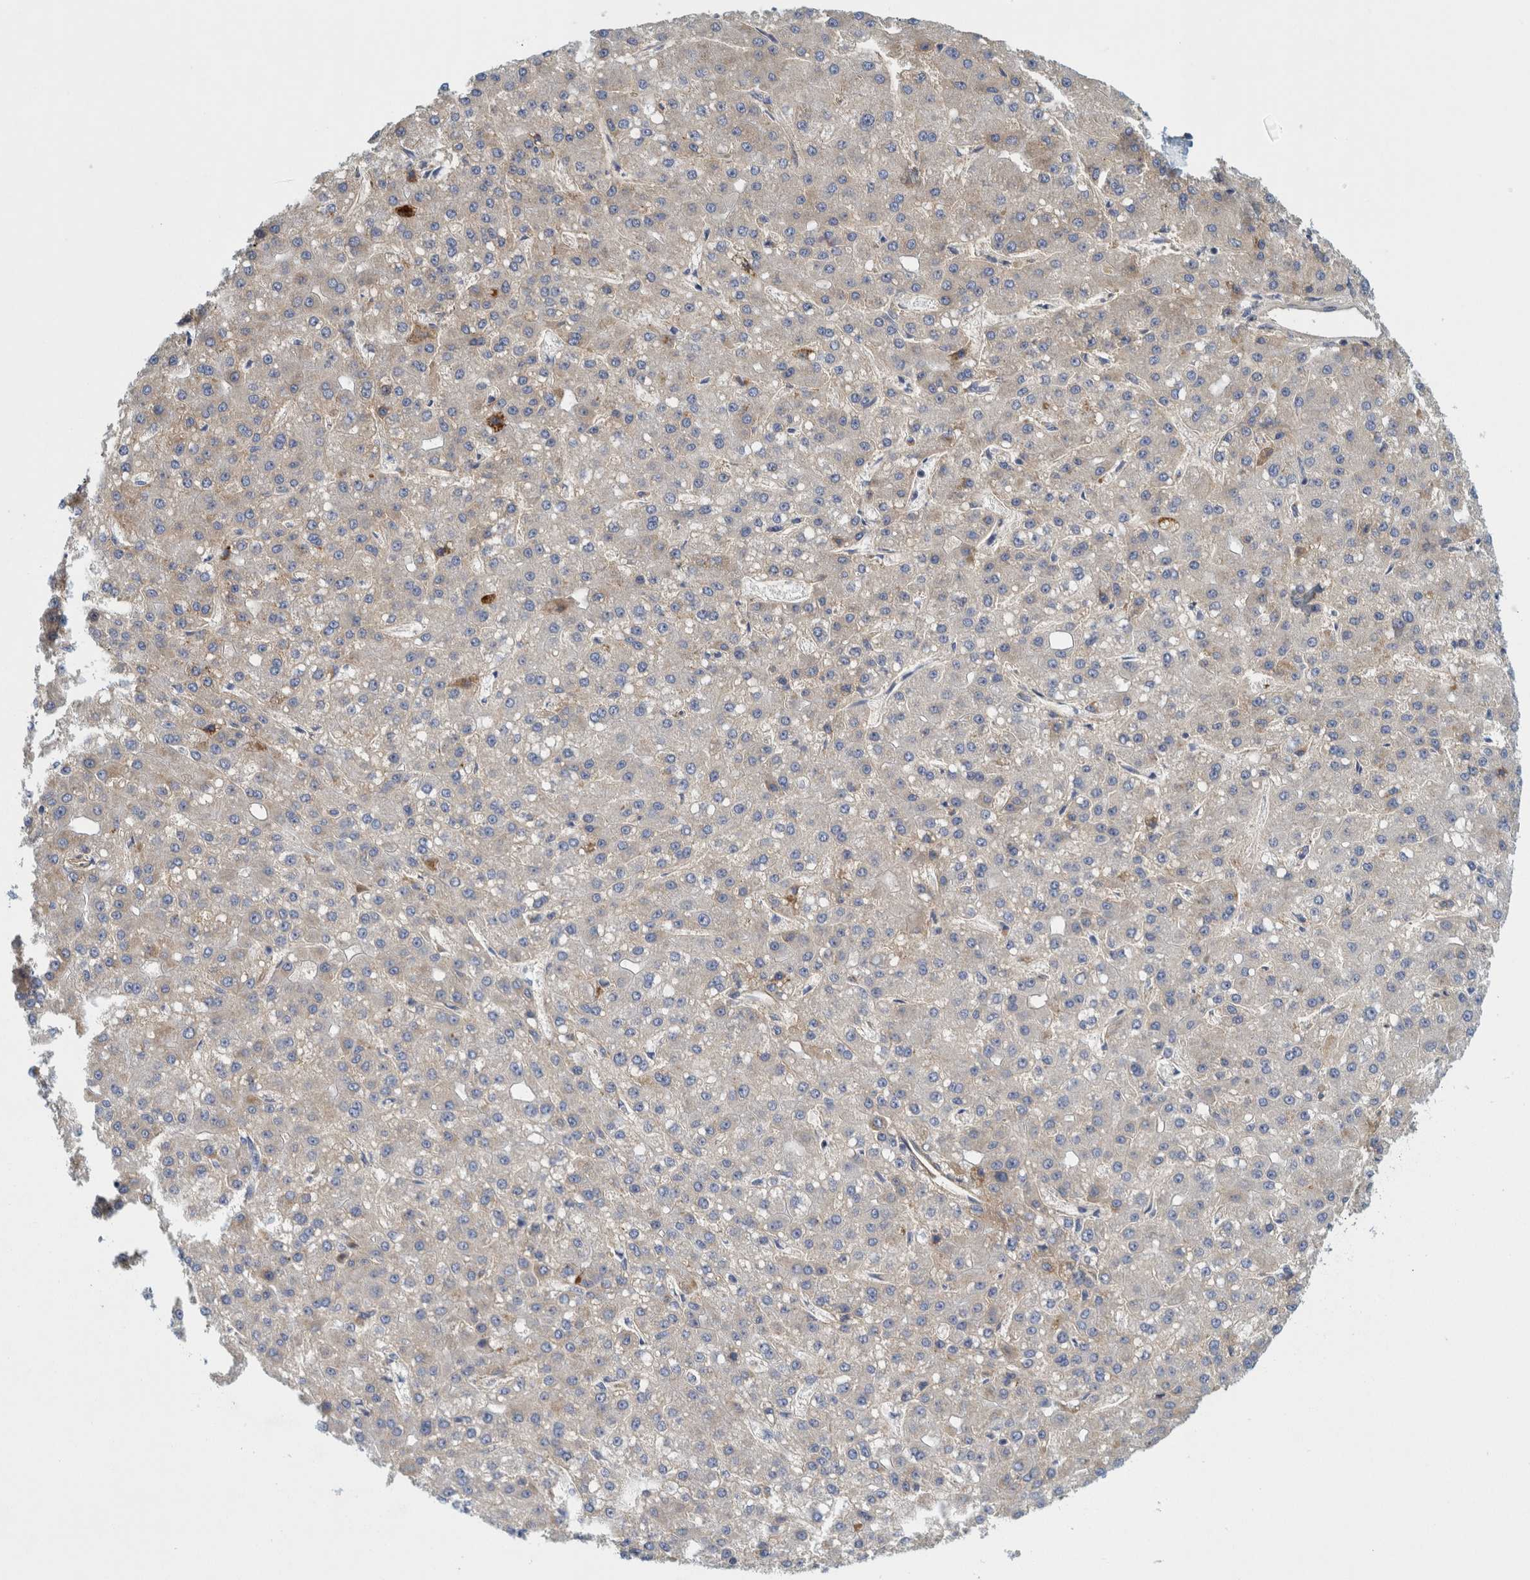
{"staining": {"intensity": "negative", "quantity": "none", "location": "none"}, "tissue": "liver cancer", "cell_type": "Tumor cells", "image_type": "cancer", "snomed": [{"axis": "morphology", "description": "Carcinoma, Hepatocellular, NOS"}, {"axis": "topography", "description": "Liver"}], "caption": "There is no significant positivity in tumor cells of liver cancer.", "gene": "ZNF324B", "patient": {"sex": "male", "age": 67}}